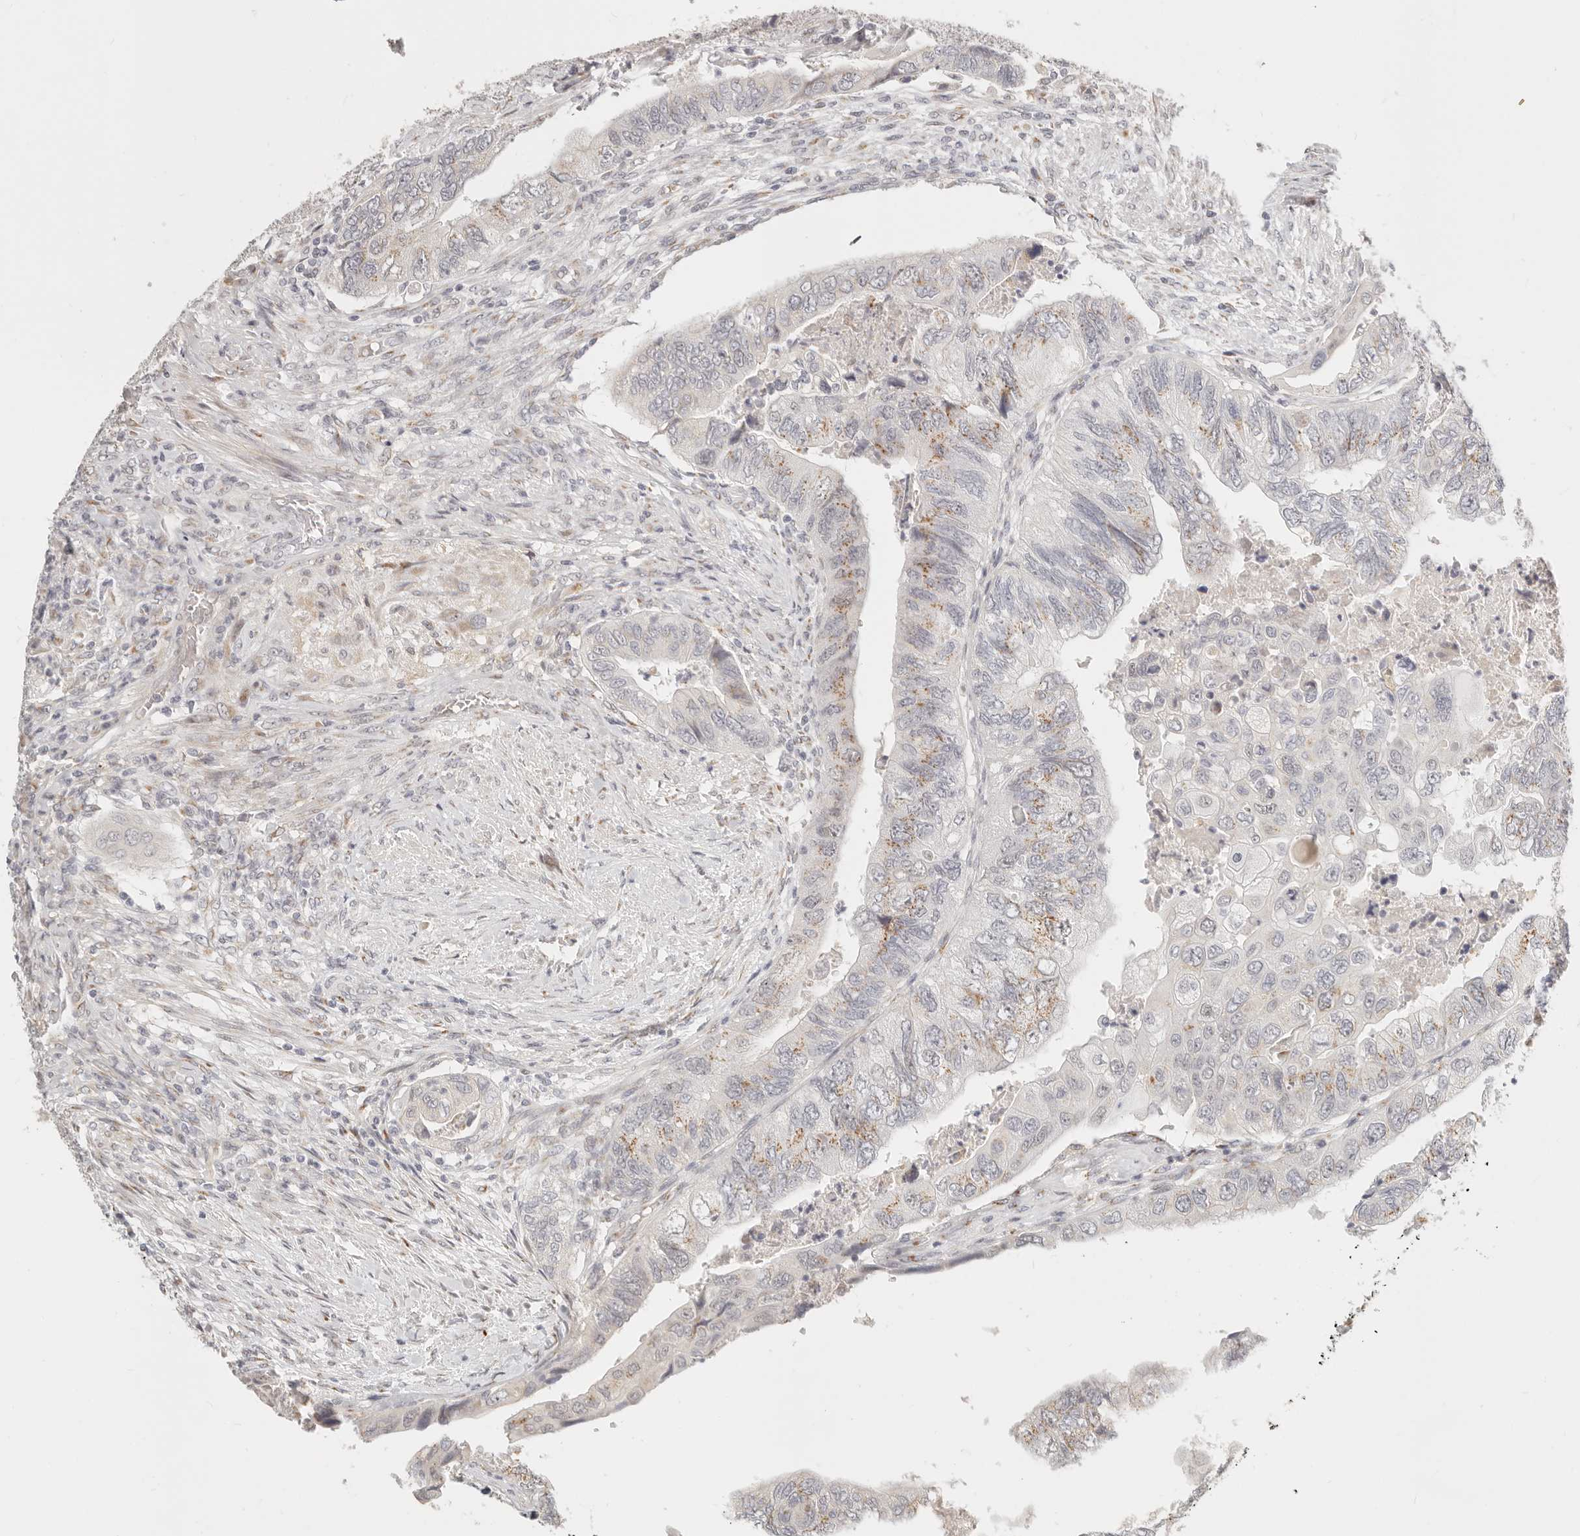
{"staining": {"intensity": "moderate", "quantity": "25%-75%", "location": "cytoplasmic/membranous"}, "tissue": "colorectal cancer", "cell_type": "Tumor cells", "image_type": "cancer", "snomed": [{"axis": "morphology", "description": "Adenocarcinoma, NOS"}, {"axis": "topography", "description": "Rectum"}], "caption": "The immunohistochemical stain labels moderate cytoplasmic/membranous expression in tumor cells of adenocarcinoma (colorectal) tissue. Nuclei are stained in blue.", "gene": "FAM20B", "patient": {"sex": "male", "age": 63}}